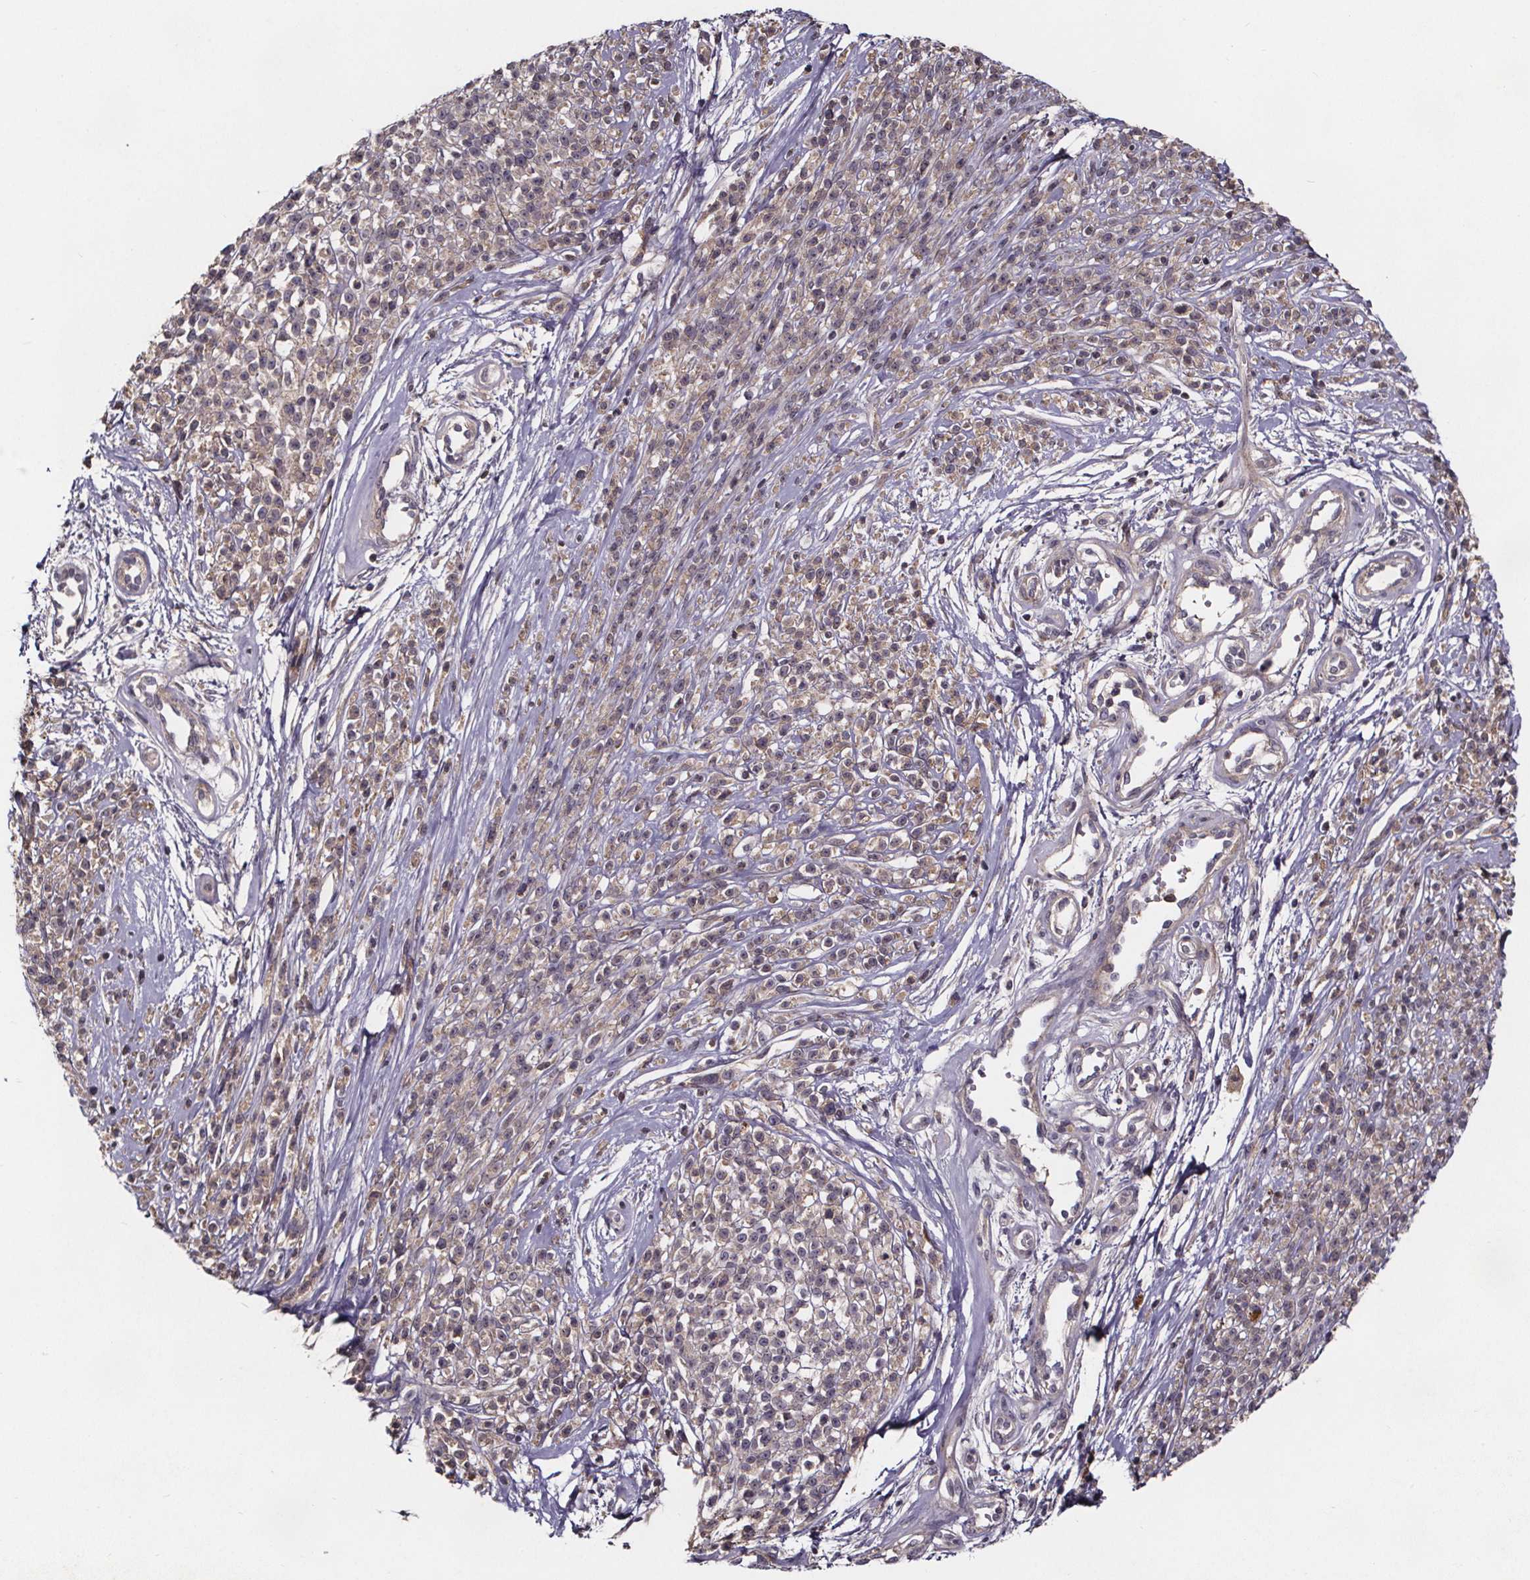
{"staining": {"intensity": "weak", "quantity": "25%-75%", "location": "cytoplasmic/membranous"}, "tissue": "melanoma", "cell_type": "Tumor cells", "image_type": "cancer", "snomed": [{"axis": "morphology", "description": "Malignant melanoma, NOS"}, {"axis": "topography", "description": "Skin"}, {"axis": "topography", "description": "Skin of trunk"}], "caption": "Tumor cells demonstrate weak cytoplasmic/membranous expression in about 25%-75% of cells in malignant melanoma.", "gene": "NPHP4", "patient": {"sex": "male", "age": 74}}